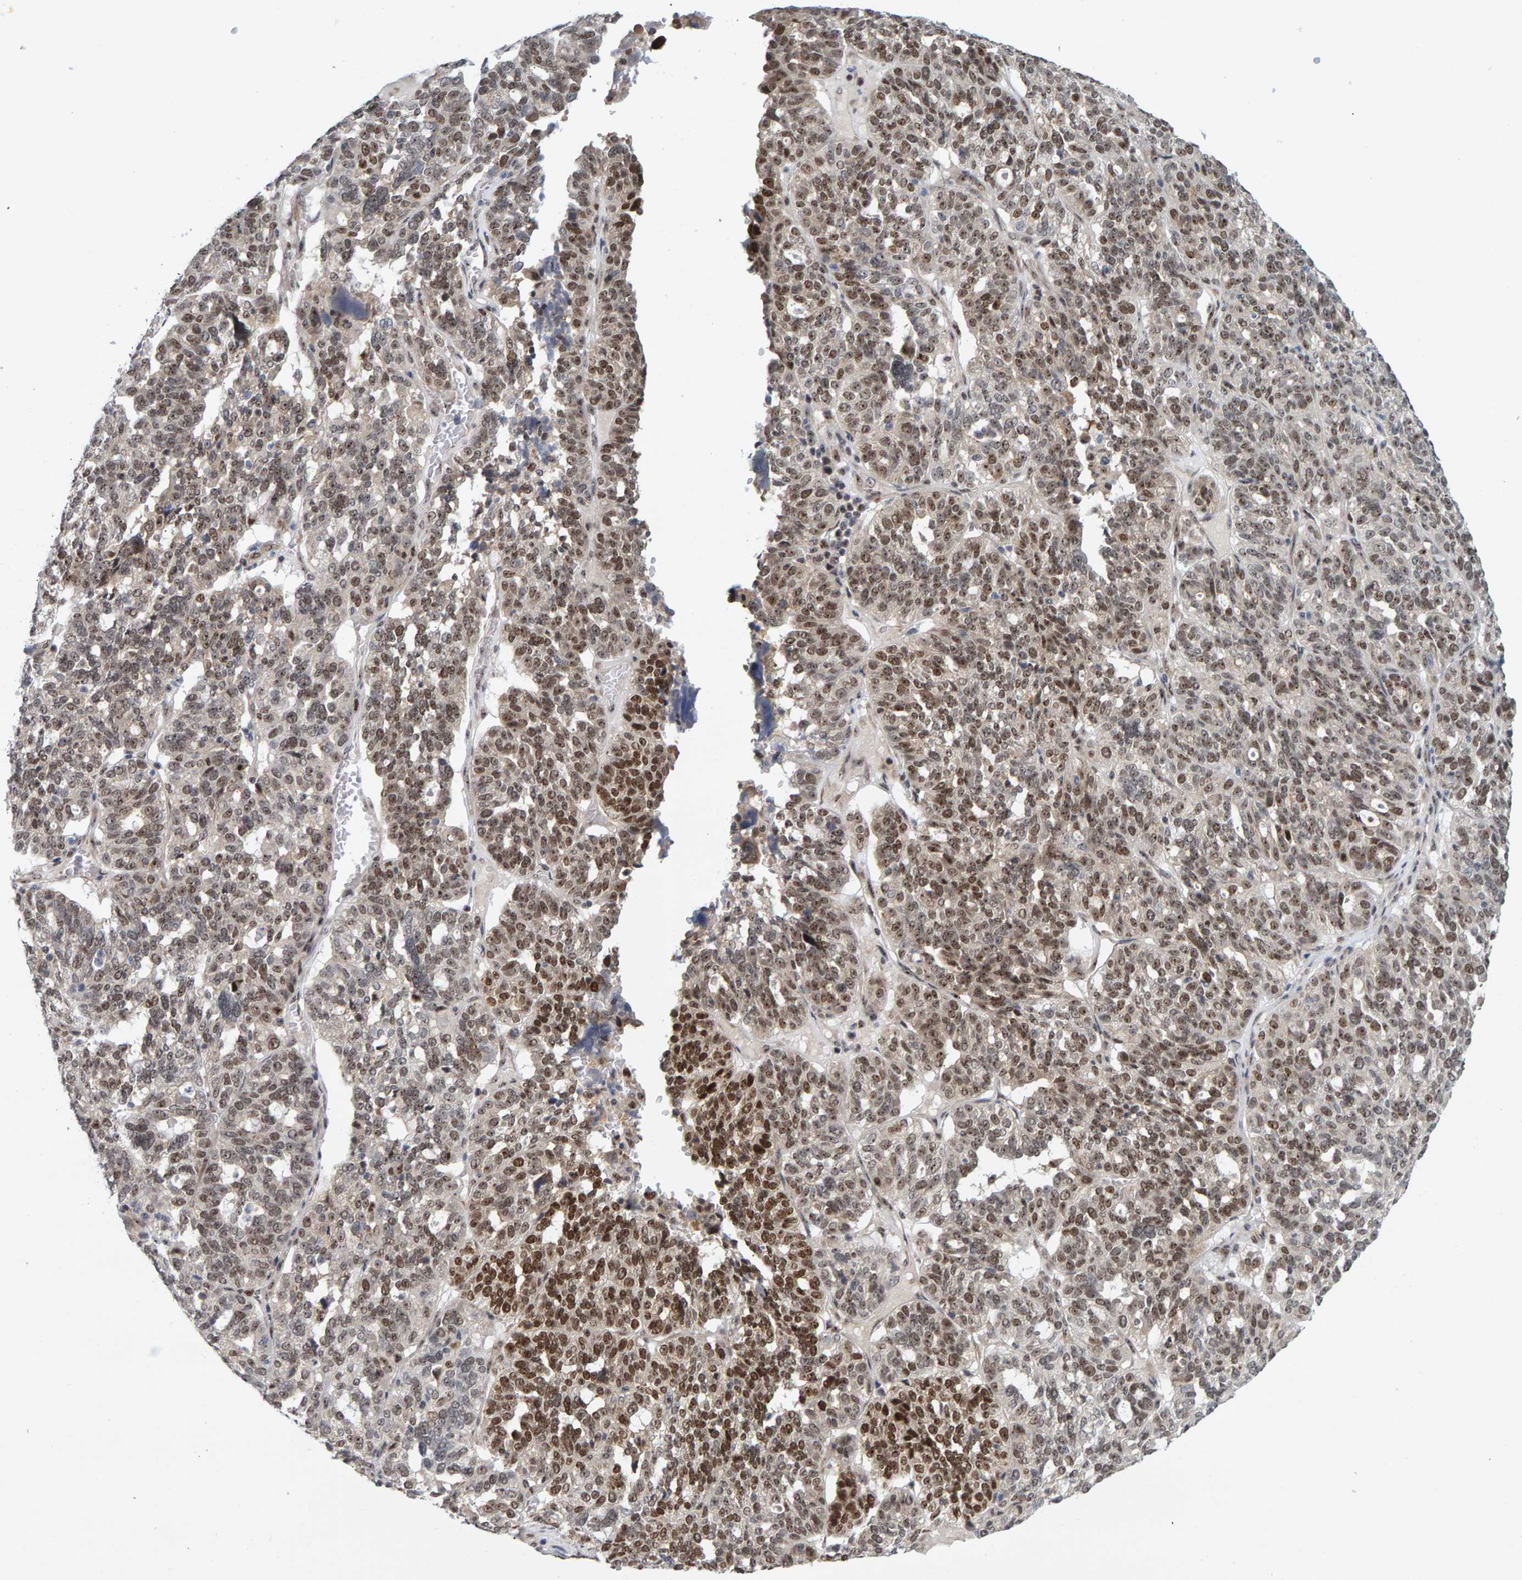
{"staining": {"intensity": "moderate", "quantity": ">75%", "location": "nuclear"}, "tissue": "ovarian cancer", "cell_type": "Tumor cells", "image_type": "cancer", "snomed": [{"axis": "morphology", "description": "Cystadenocarcinoma, serous, NOS"}, {"axis": "topography", "description": "Ovary"}], "caption": "Immunohistochemical staining of human serous cystadenocarcinoma (ovarian) displays medium levels of moderate nuclear protein staining in approximately >75% of tumor cells.", "gene": "POLR1E", "patient": {"sex": "female", "age": 59}}